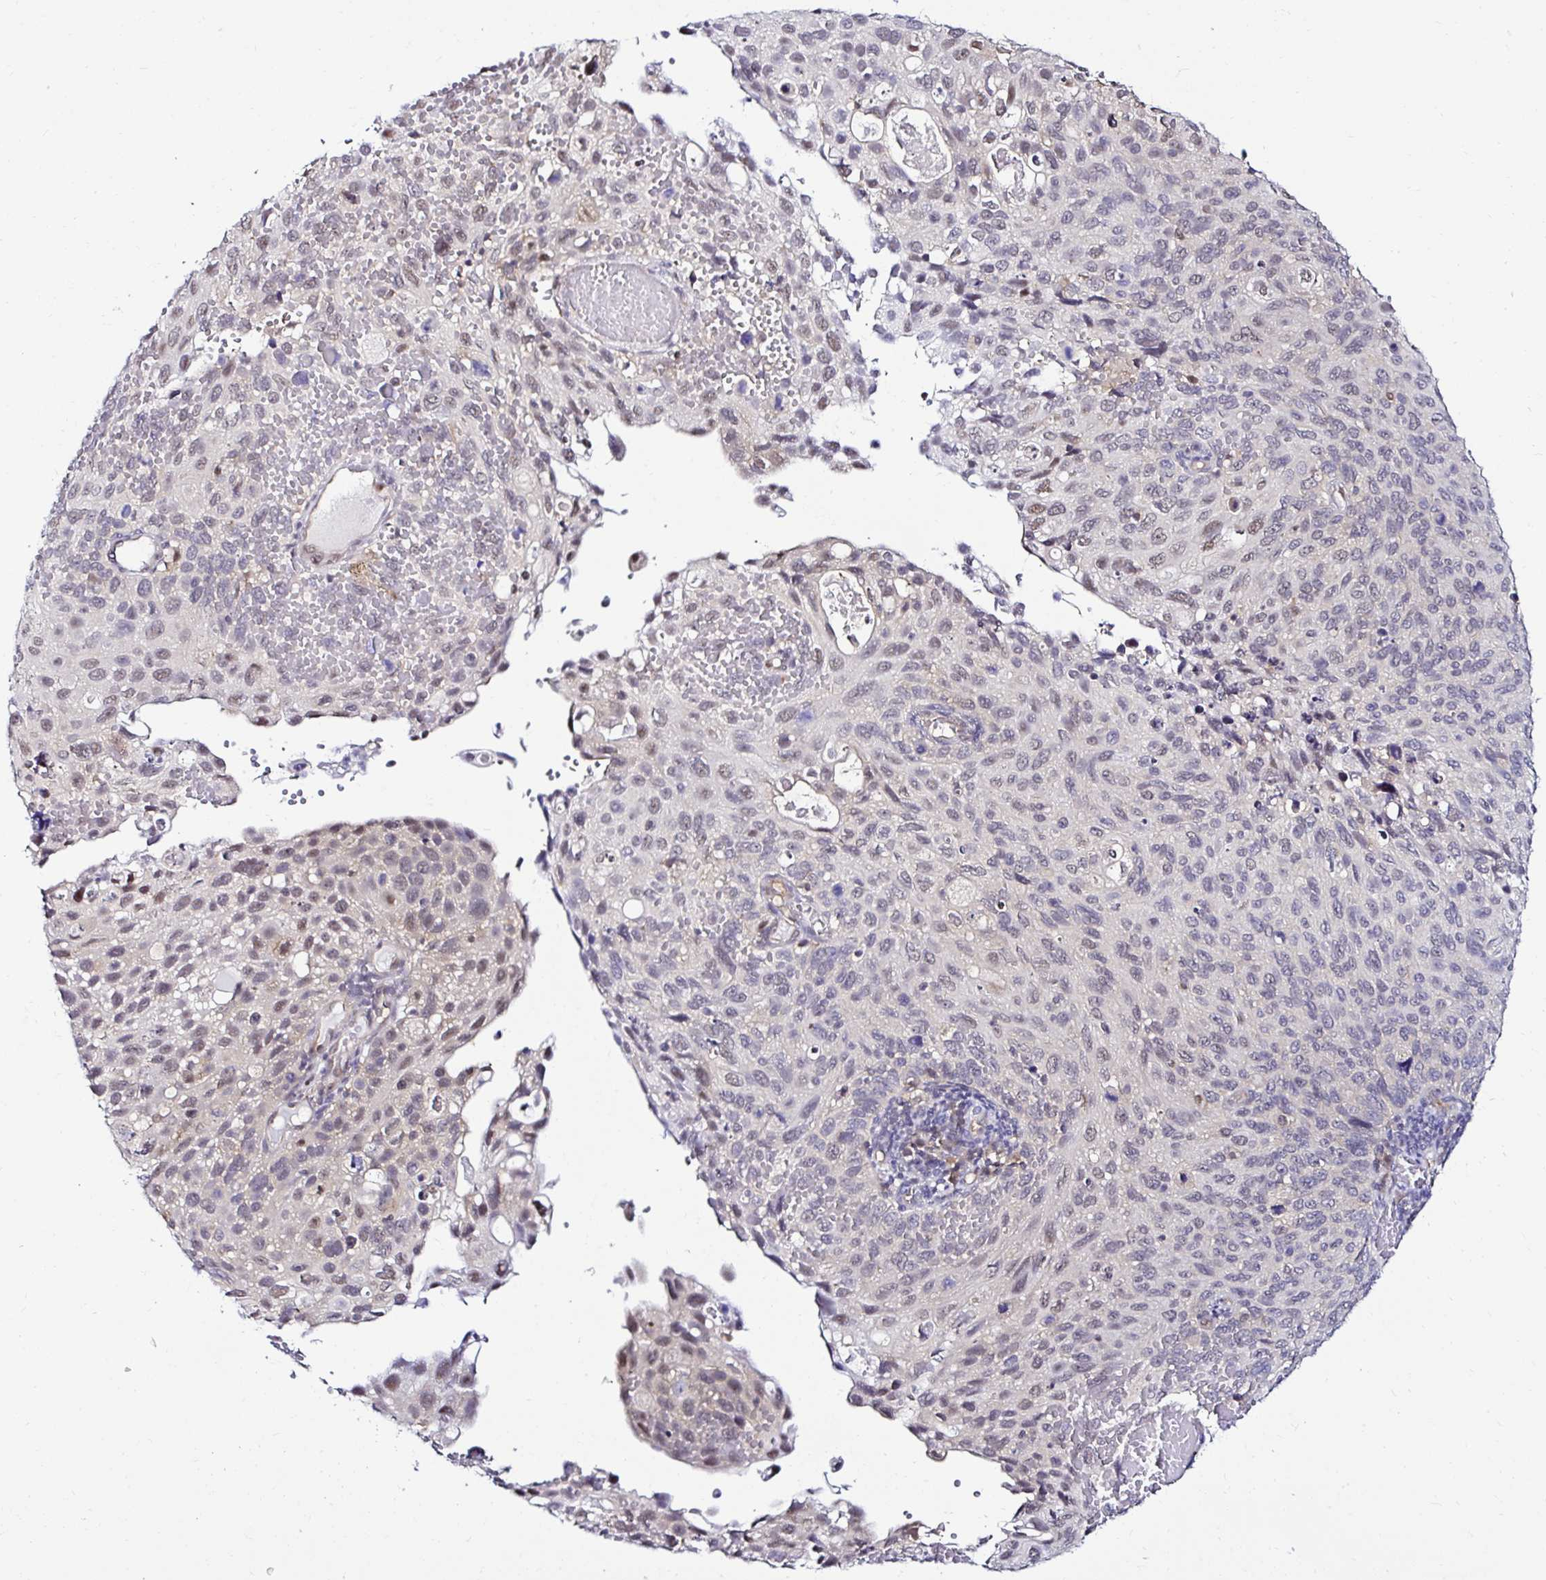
{"staining": {"intensity": "moderate", "quantity": "<25%", "location": "nuclear"}, "tissue": "cervical cancer", "cell_type": "Tumor cells", "image_type": "cancer", "snomed": [{"axis": "morphology", "description": "Squamous cell carcinoma, NOS"}, {"axis": "topography", "description": "Cervix"}], "caption": "Approximately <25% of tumor cells in cervical squamous cell carcinoma exhibit moderate nuclear protein positivity as visualized by brown immunohistochemical staining.", "gene": "PSMD3", "patient": {"sex": "female", "age": 70}}